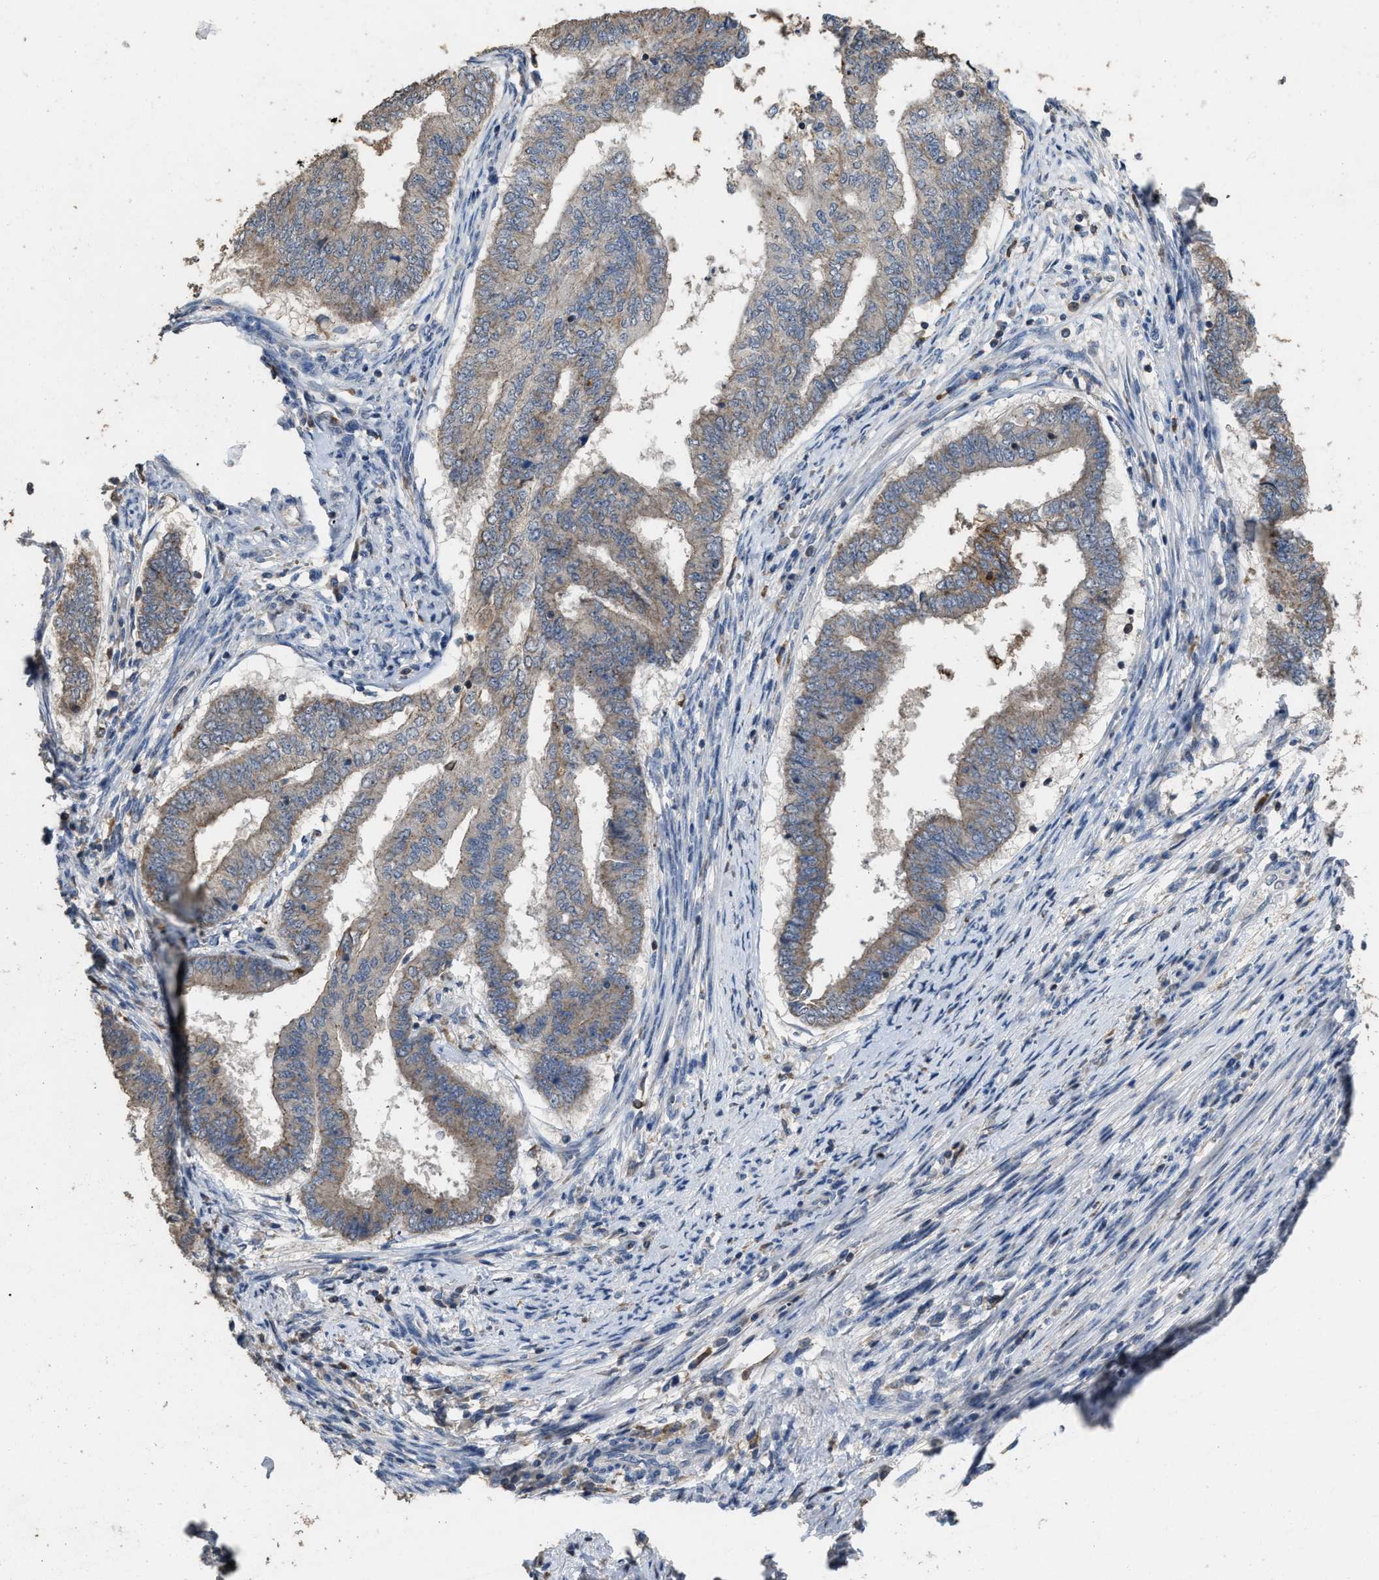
{"staining": {"intensity": "weak", "quantity": "25%-75%", "location": "cytoplasmic/membranous"}, "tissue": "endometrial cancer", "cell_type": "Tumor cells", "image_type": "cancer", "snomed": [{"axis": "morphology", "description": "Polyp, NOS"}, {"axis": "morphology", "description": "Adenocarcinoma, NOS"}, {"axis": "morphology", "description": "Adenoma, NOS"}, {"axis": "topography", "description": "Endometrium"}], "caption": "Tumor cells reveal weak cytoplasmic/membranous expression in approximately 25%-75% of cells in polyp (endometrial).", "gene": "TDRKH", "patient": {"sex": "female", "age": 79}}